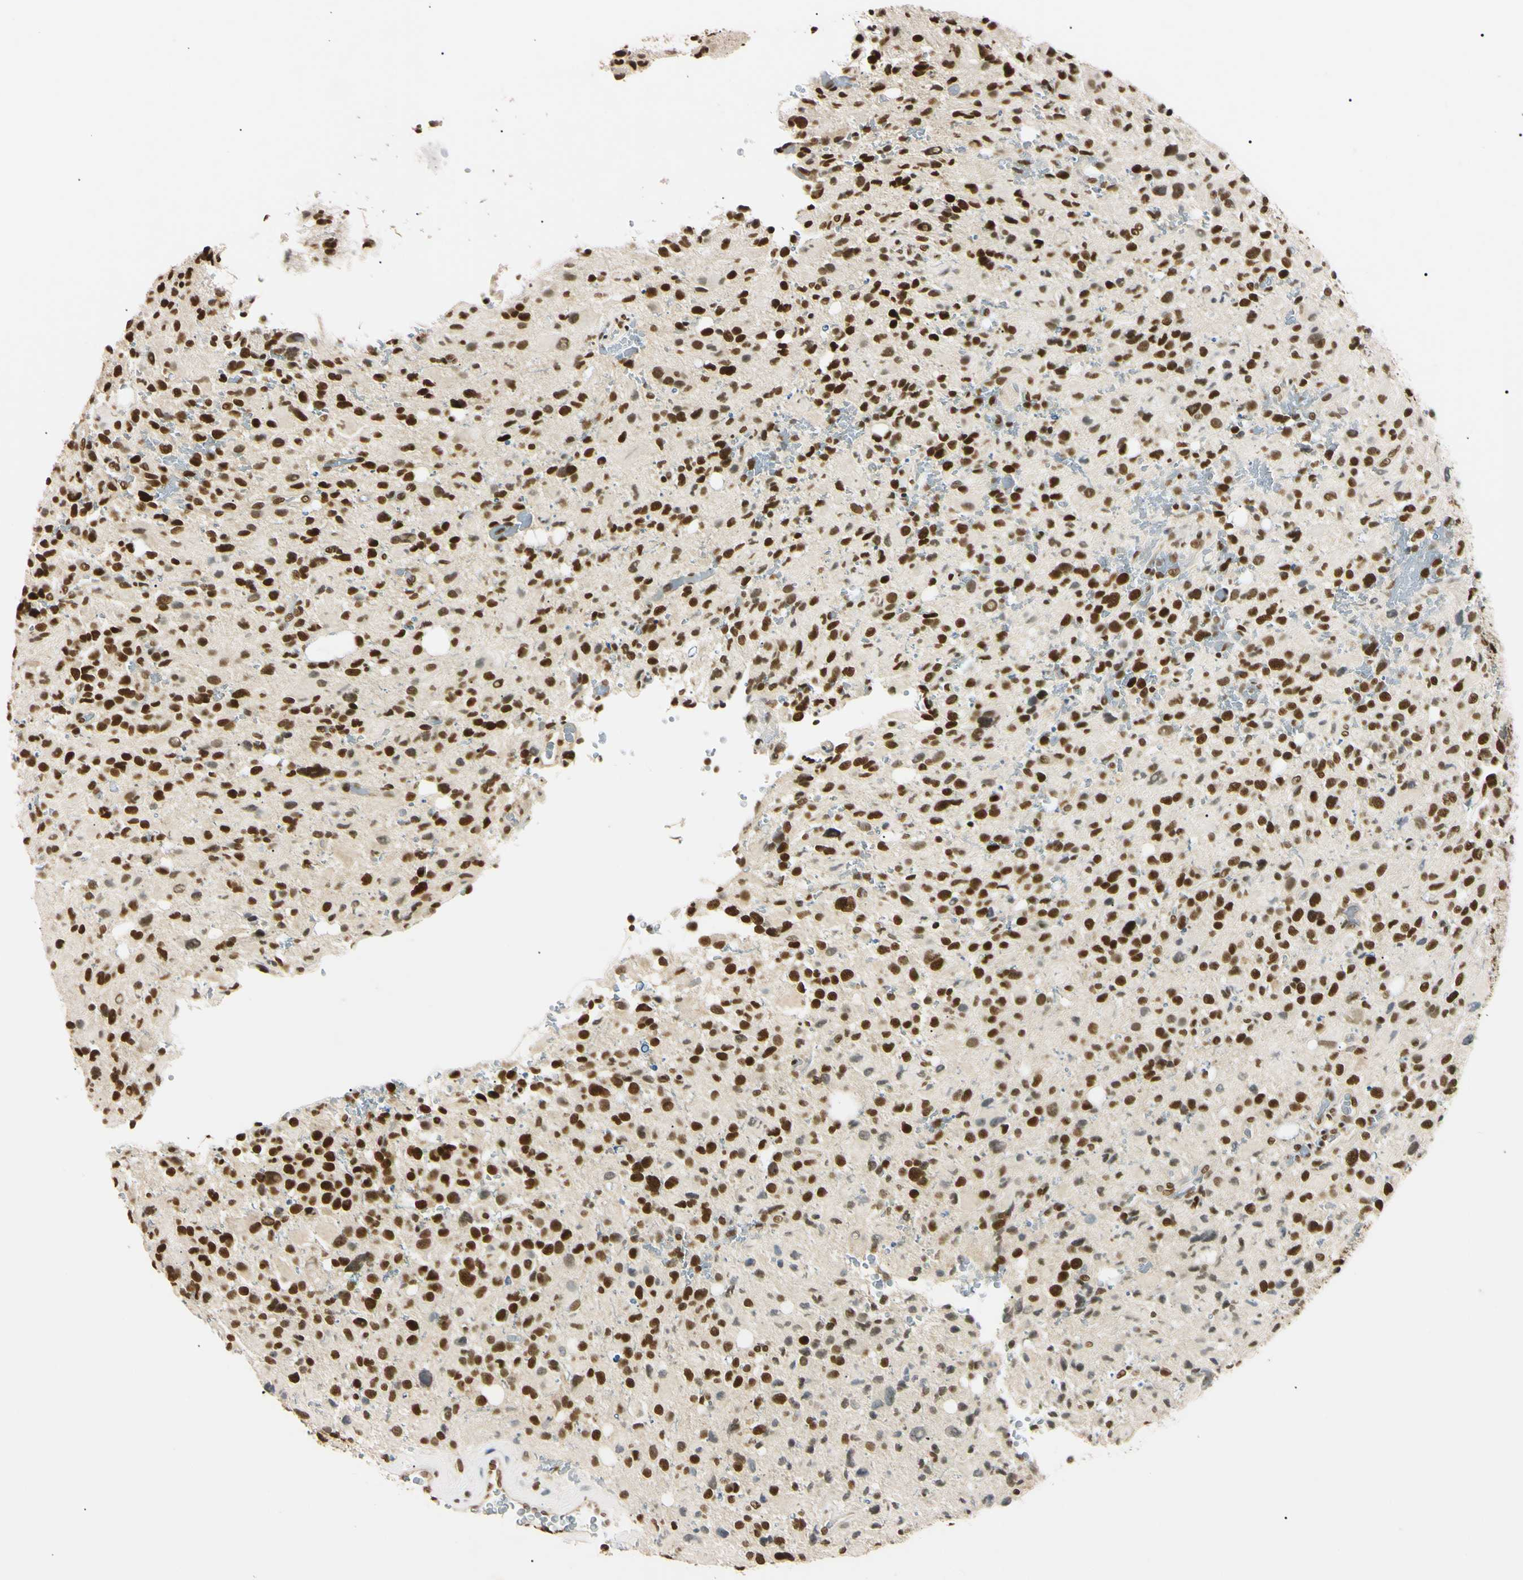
{"staining": {"intensity": "strong", "quantity": ">75%", "location": "nuclear"}, "tissue": "glioma", "cell_type": "Tumor cells", "image_type": "cancer", "snomed": [{"axis": "morphology", "description": "Glioma, malignant, High grade"}, {"axis": "topography", "description": "Brain"}], "caption": "Protein staining of glioma tissue reveals strong nuclear staining in about >75% of tumor cells.", "gene": "SMARCA5", "patient": {"sex": "male", "age": 48}}